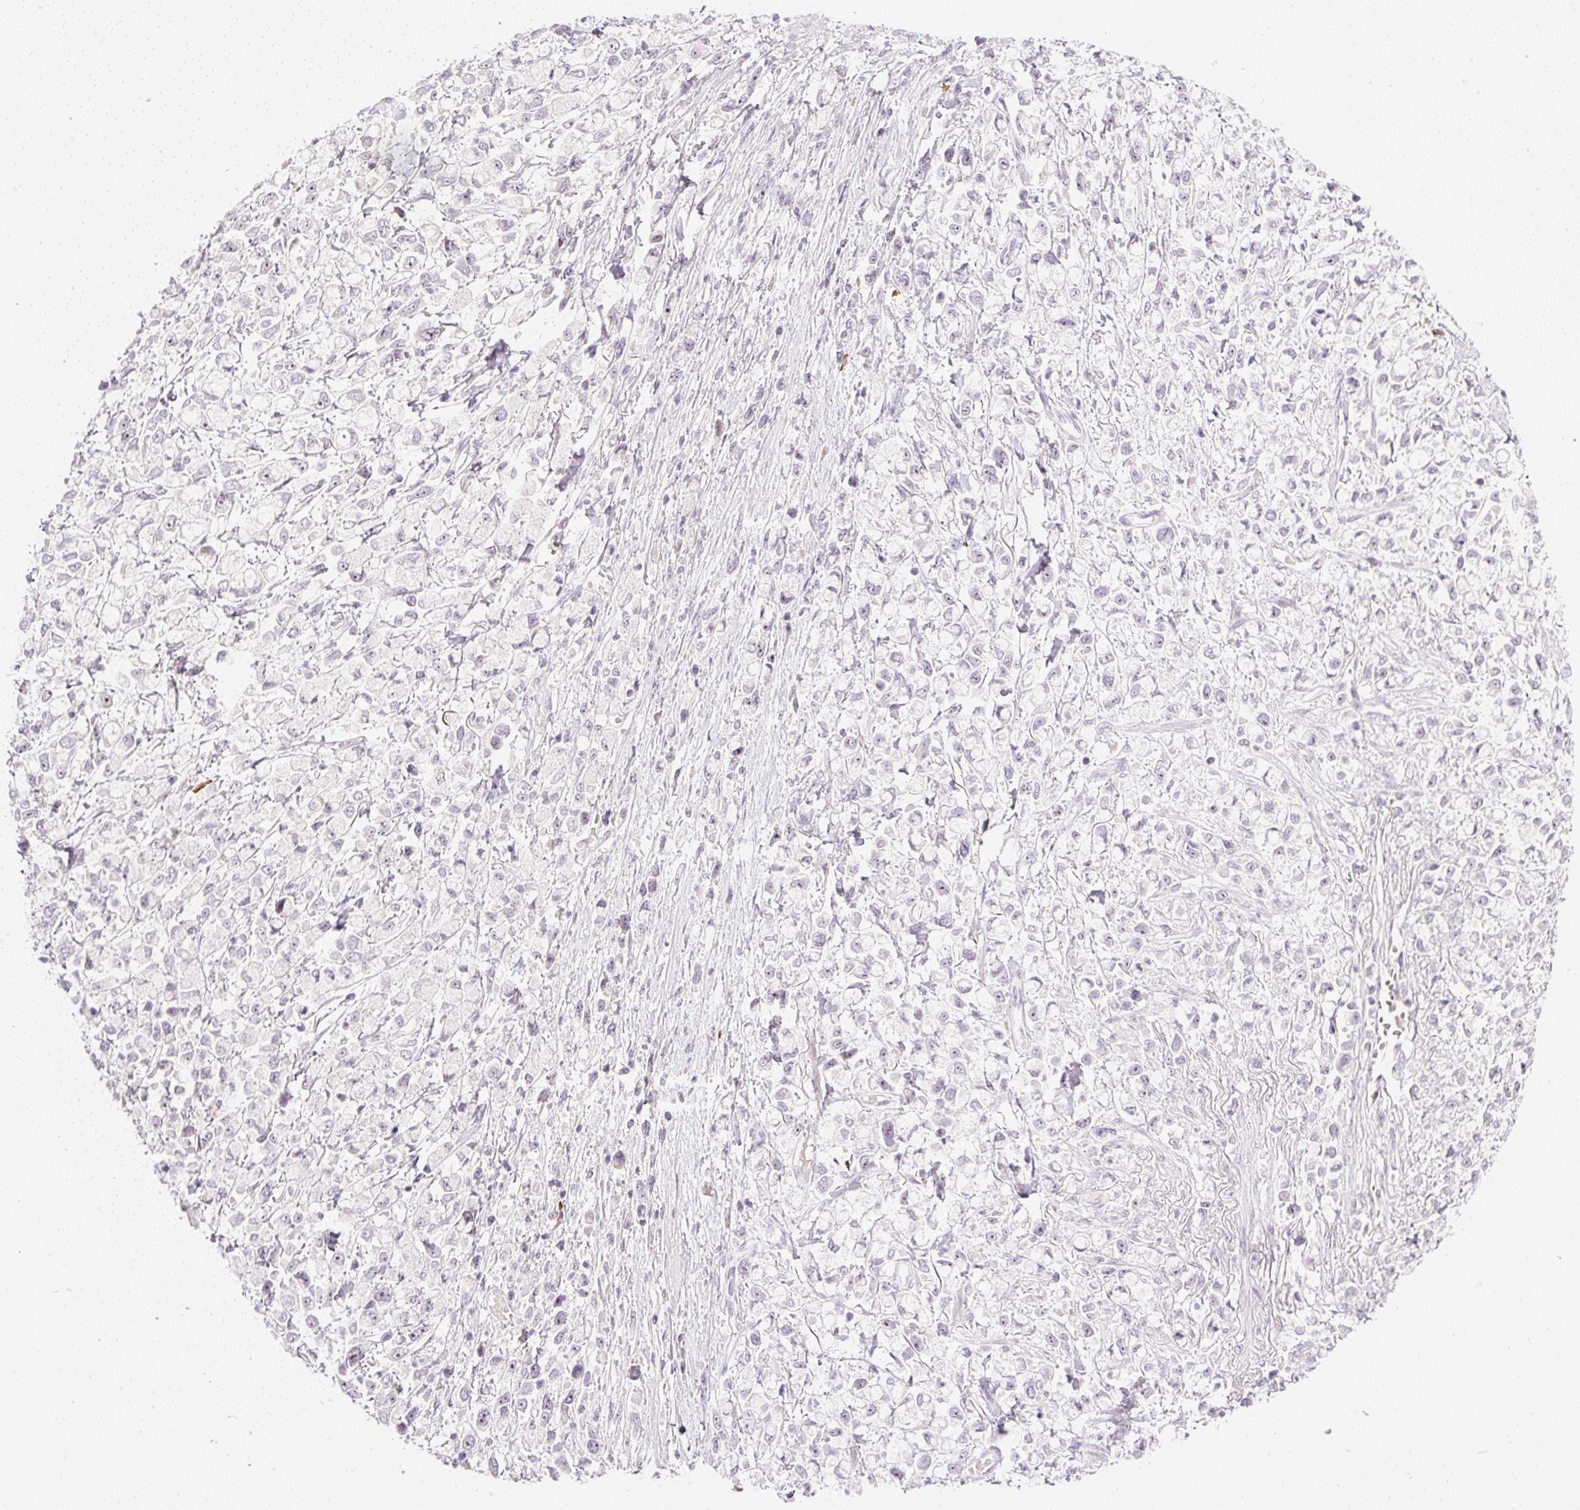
{"staining": {"intensity": "weak", "quantity": "<25%", "location": "nuclear"}, "tissue": "stomach cancer", "cell_type": "Tumor cells", "image_type": "cancer", "snomed": [{"axis": "morphology", "description": "Adenocarcinoma, NOS"}, {"axis": "topography", "description": "Stomach"}], "caption": "The IHC image has no significant expression in tumor cells of stomach cancer tissue.", "gene": "AAR2", "patient": {"sex": "female", "age": 81}}